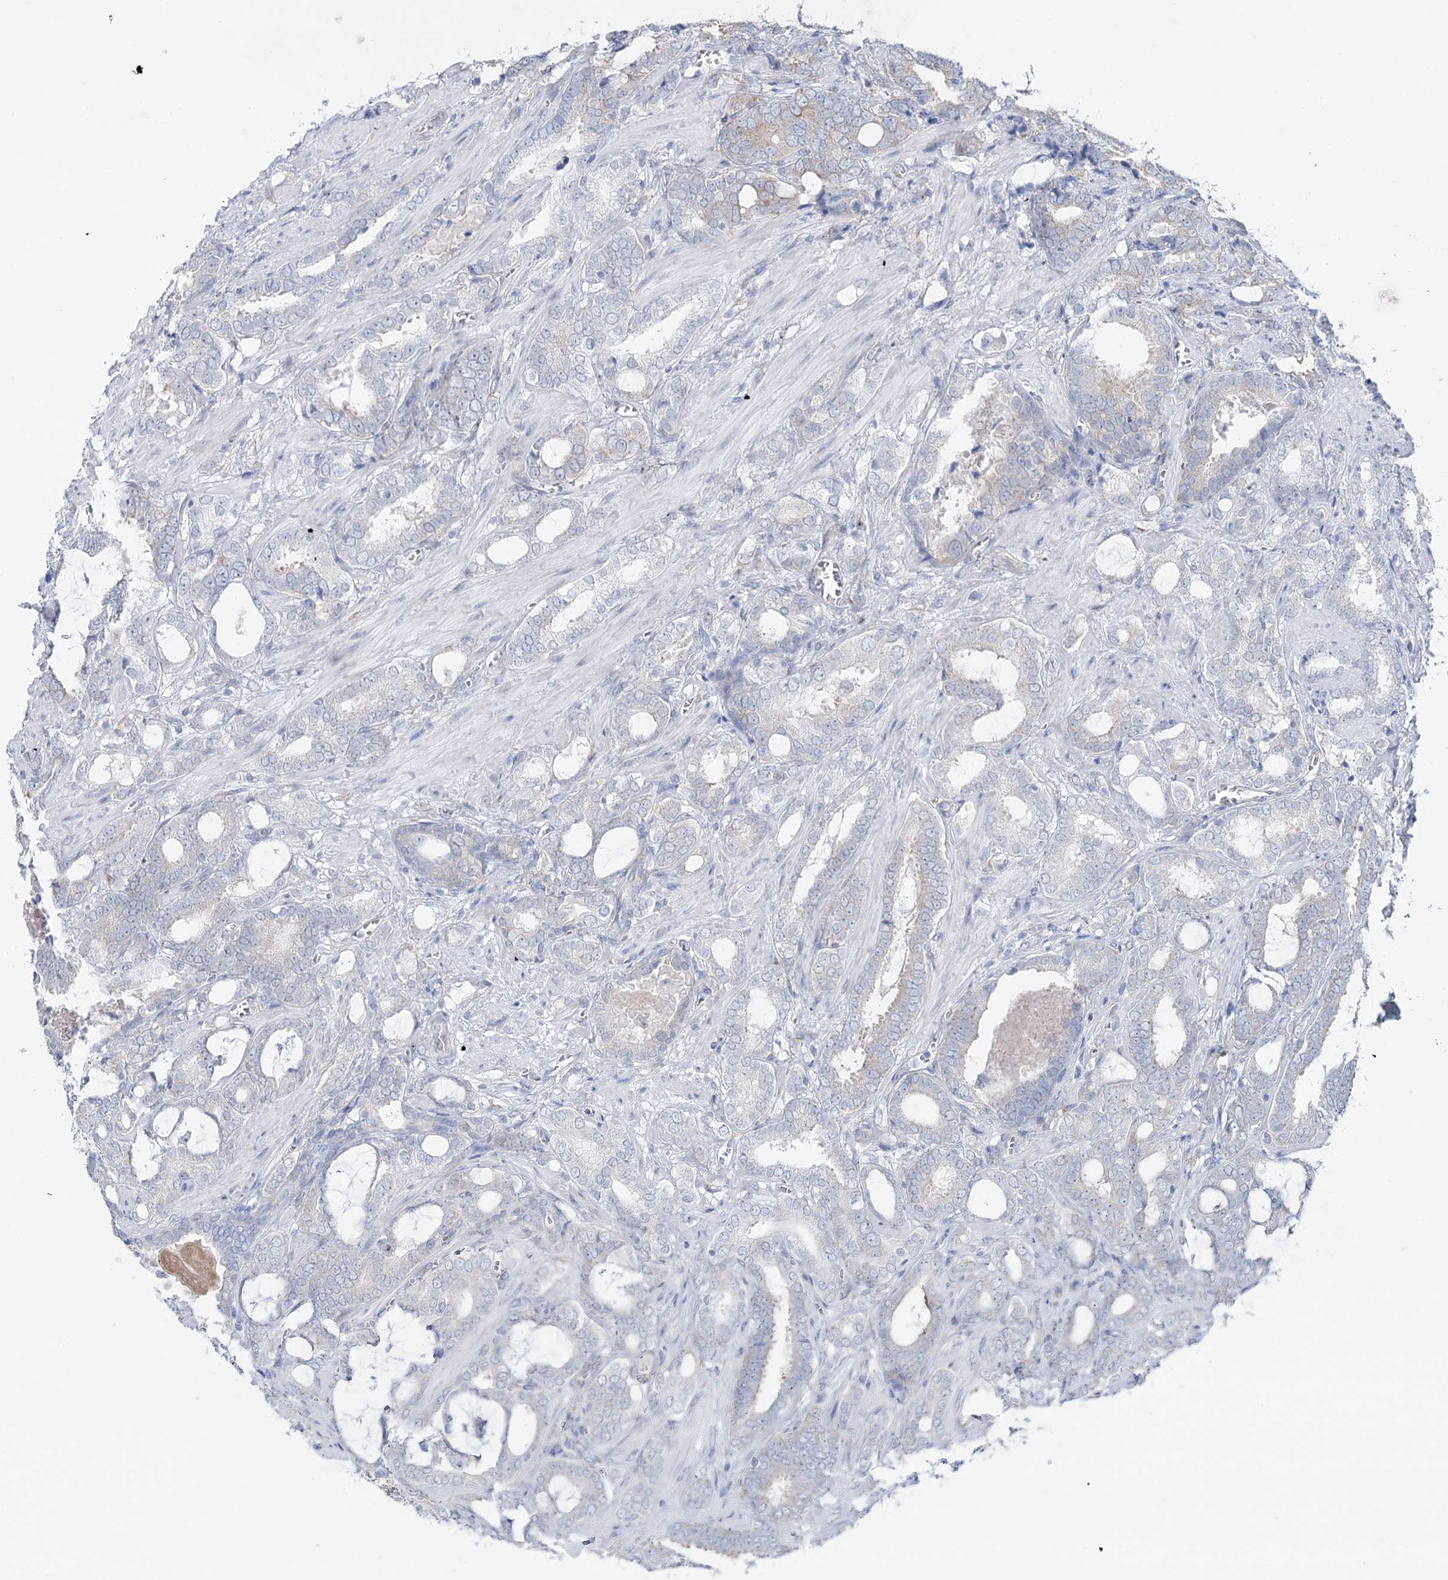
{"staining": {"intensity": "negative", "quantity": "none", "location": "none"}, "tissue": "prostate cancer", "cell_type": "Tumor cells", "image_type": "cancer", "snomed": [{"axis": "morphology", "description": "Adenocarcinoma, High grade"}, {"axis": "topography", "description": "Prostate and seminal vesicle, NOS"}], "caption": "This is an IHC image of prostate cancer (high-grade adenocarcinoma). There is no staining in tumor cells.", "gene": "CSN3", "patient": {"sex": "male", "age": 67}}